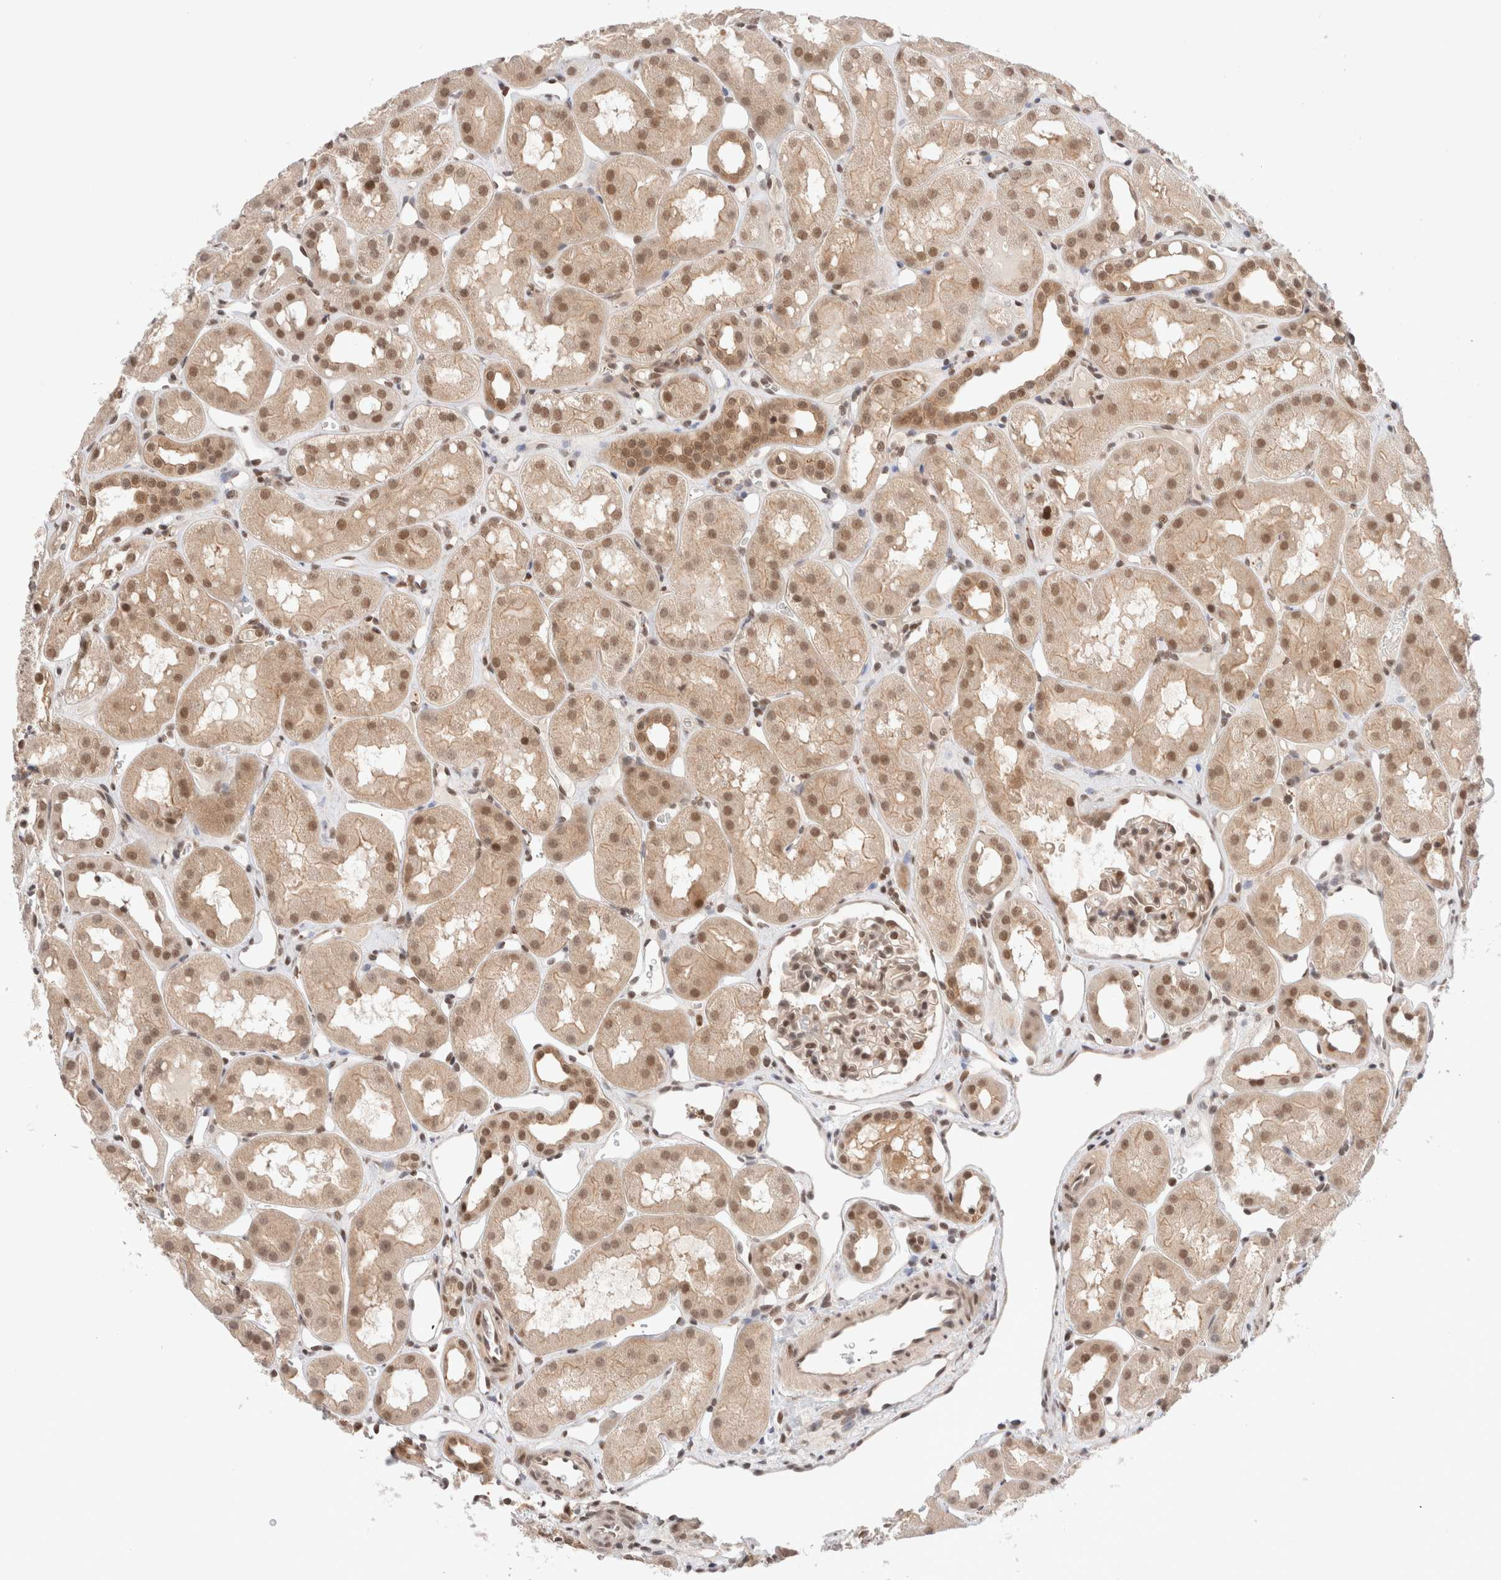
{"staining": {"intensity": "moderate", "quantity": ">75%", "location": "nuclear"}, "tissue": "kidney", "cell_type": "Cells in glomeruli", "image_type": "normal", "snomed": [{"axis": "morphology", "description": "Normal tissue, NOS"}, {"axis": "topography", "description": "Kidney"}], "caption": "Brown immunohistochemical staining in normal human kidney demonstrates moderate nuclear staining in about >75% of cells in glomeruli.", "gene": "GATAD2A", "patient": {"sex": "male", "age": 16}}